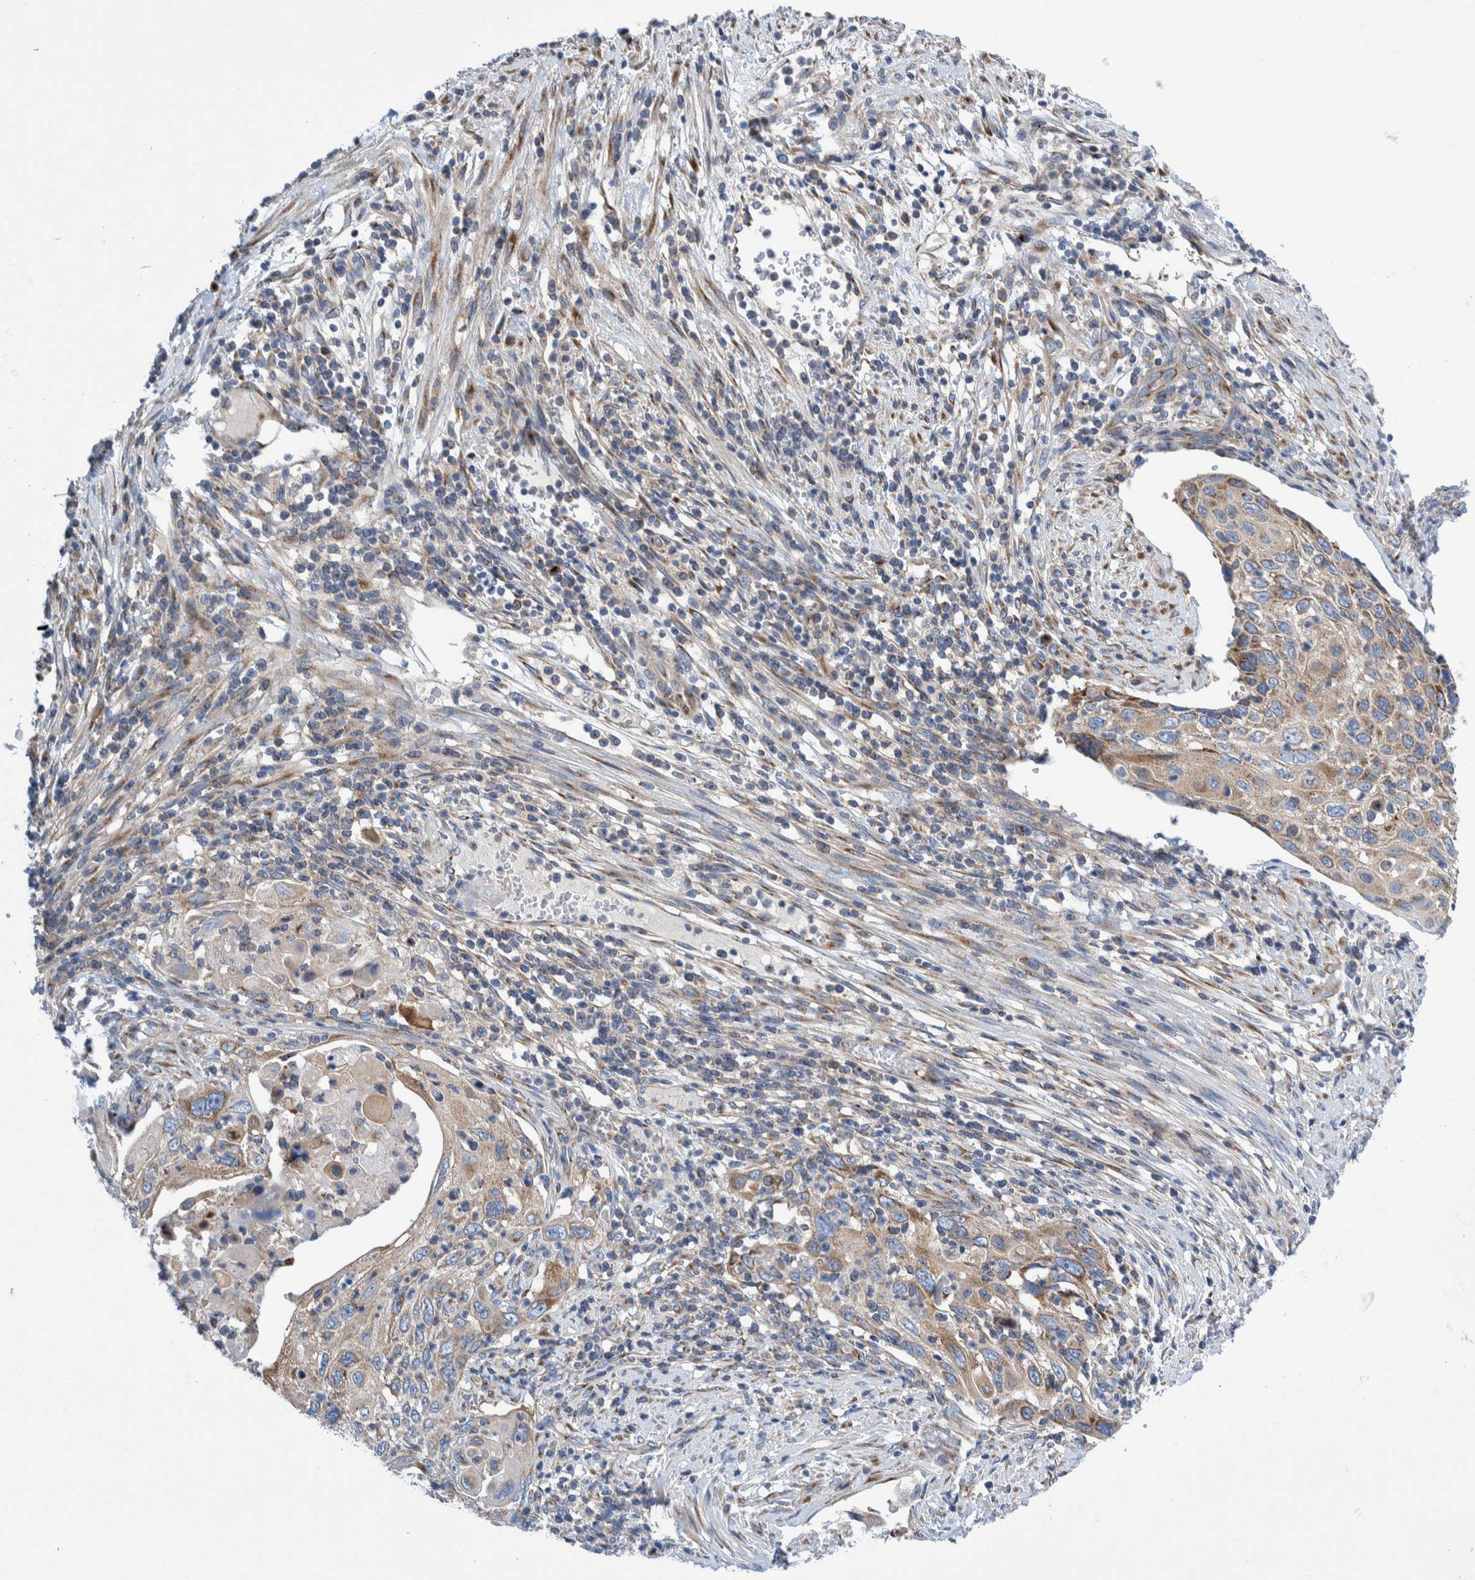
{"staining": {"intensity": "weak", "quantity": "25%-75%", "location": "cytoplasmic/membranous"}, "tissue": "cervical cancer", "cell_type": "Tumor cells", "image_type": "cancer", "snomed": [{"axis": "morphology", "description": "Squamous cell carcinoma, NOS"}, {"axis": "topography", "description": "Cervix"}], "caption": "IHC micrograph of cervical squamous cell carcinoma stained for a protein (brown), which displays low levels of weak cytoplasmic/membranous positivity in about 25%-75% of tumor cells.", "gene": "TRIM58", "patient": {"sex": "female", "age": 70}}